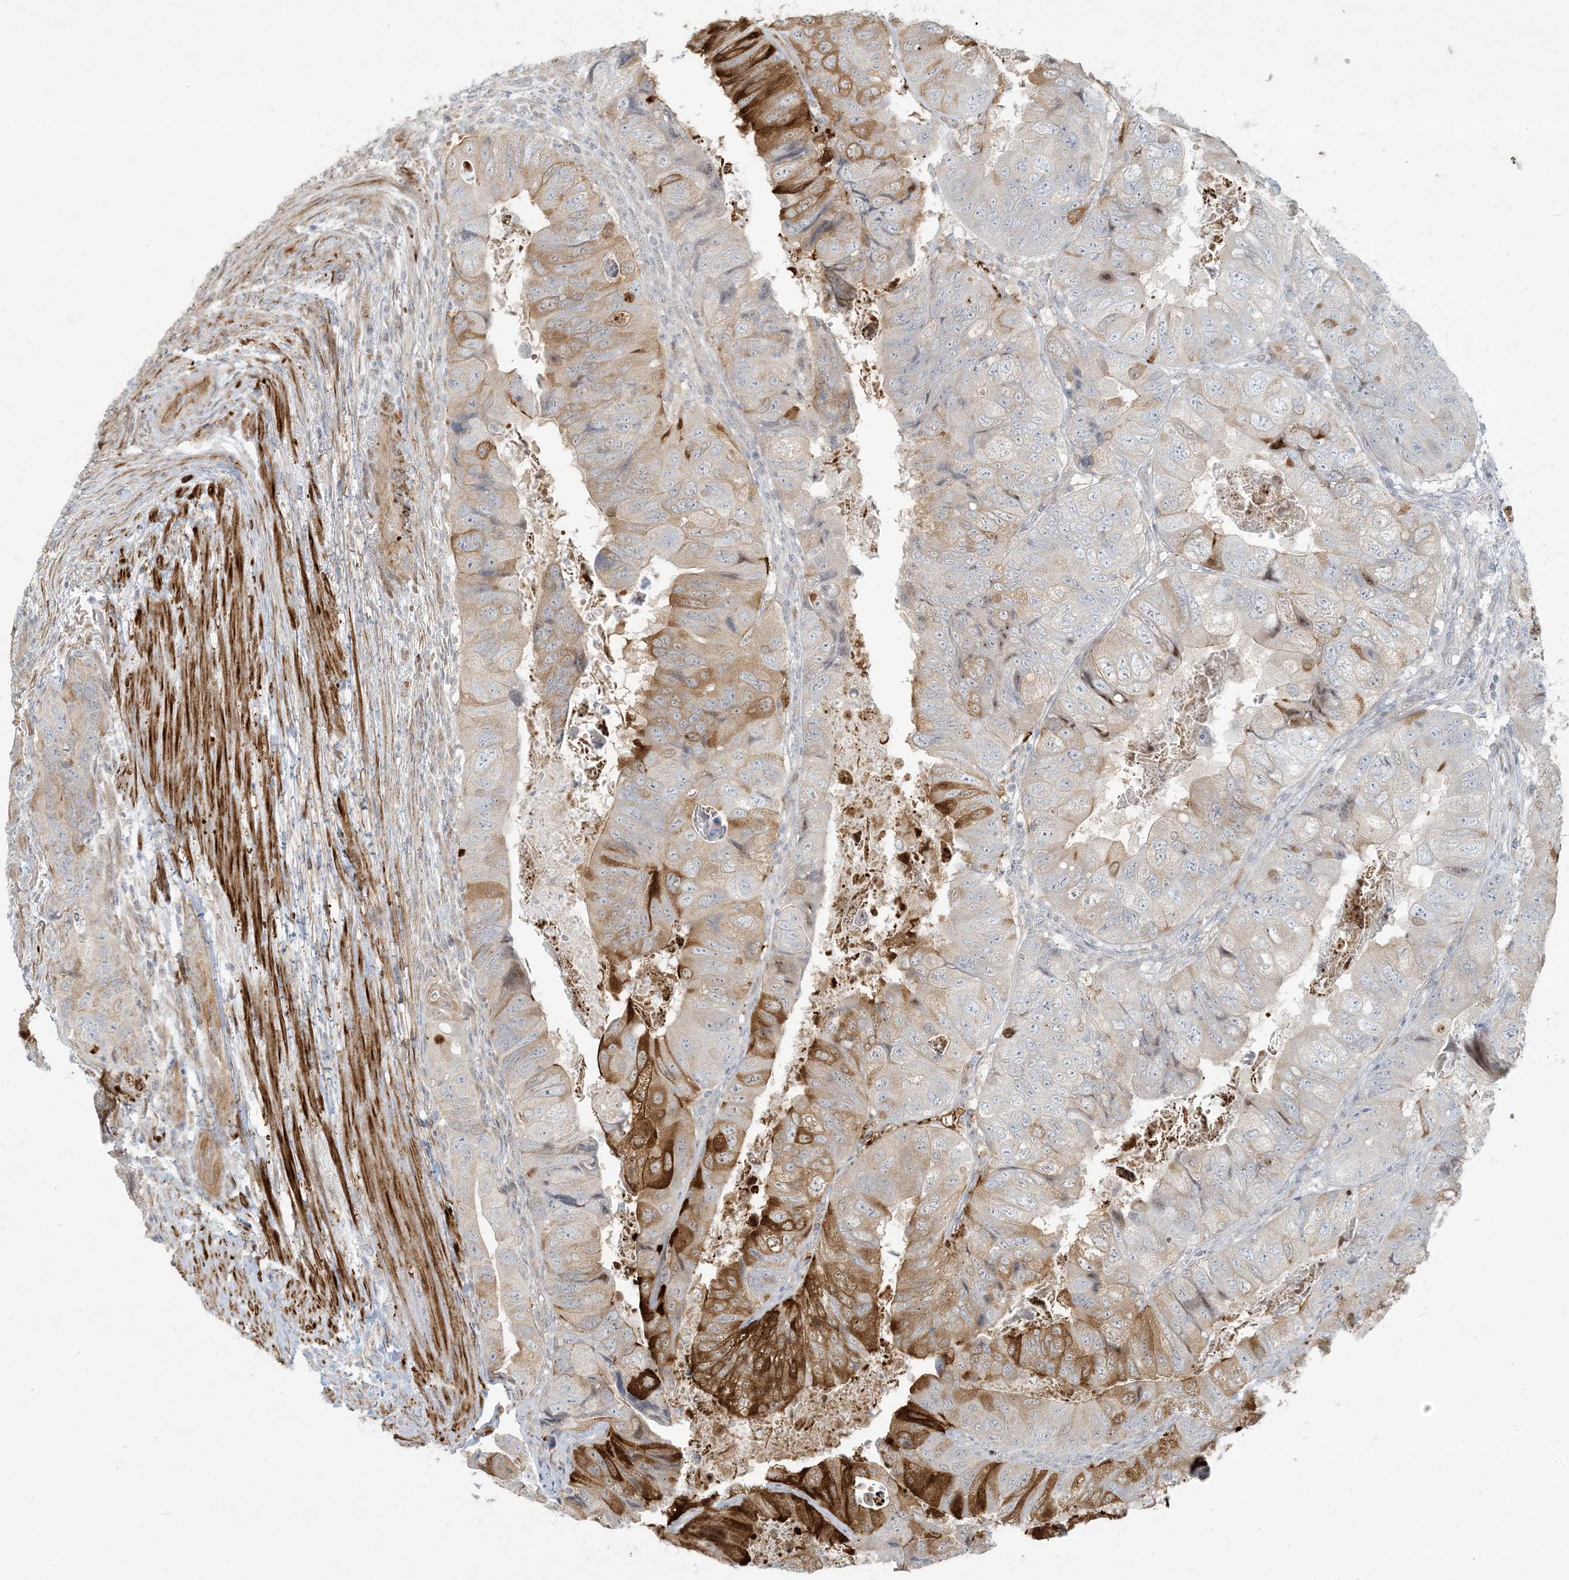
{"staining": {"intensity": "strong", "quantity": "<25%", "location": "cytoplasmic/membranous"}, "tissue": "colorectal cancer", "cell_type": "Tumor cells", "image_type": "cancer", "snomed": [{"axis": "morphology", "description": "Adenocarcinoma, NOS"}, {"axis": "topography", "description": "Rectum"}], "caption": "Immunohistochemistry micrograph of neoplastic tissue: human colorectal cancer (adenocarcinoma) stained using immunohistochemistry demonstrates medium levels of strong protein expression localized specifically in the cytoplasmic/membranous of tumor cells, appearing as a cytoplasmic/membranous brown color.", "gene": "BCORL1", "patient": {"sex": "male", "age": 63}}